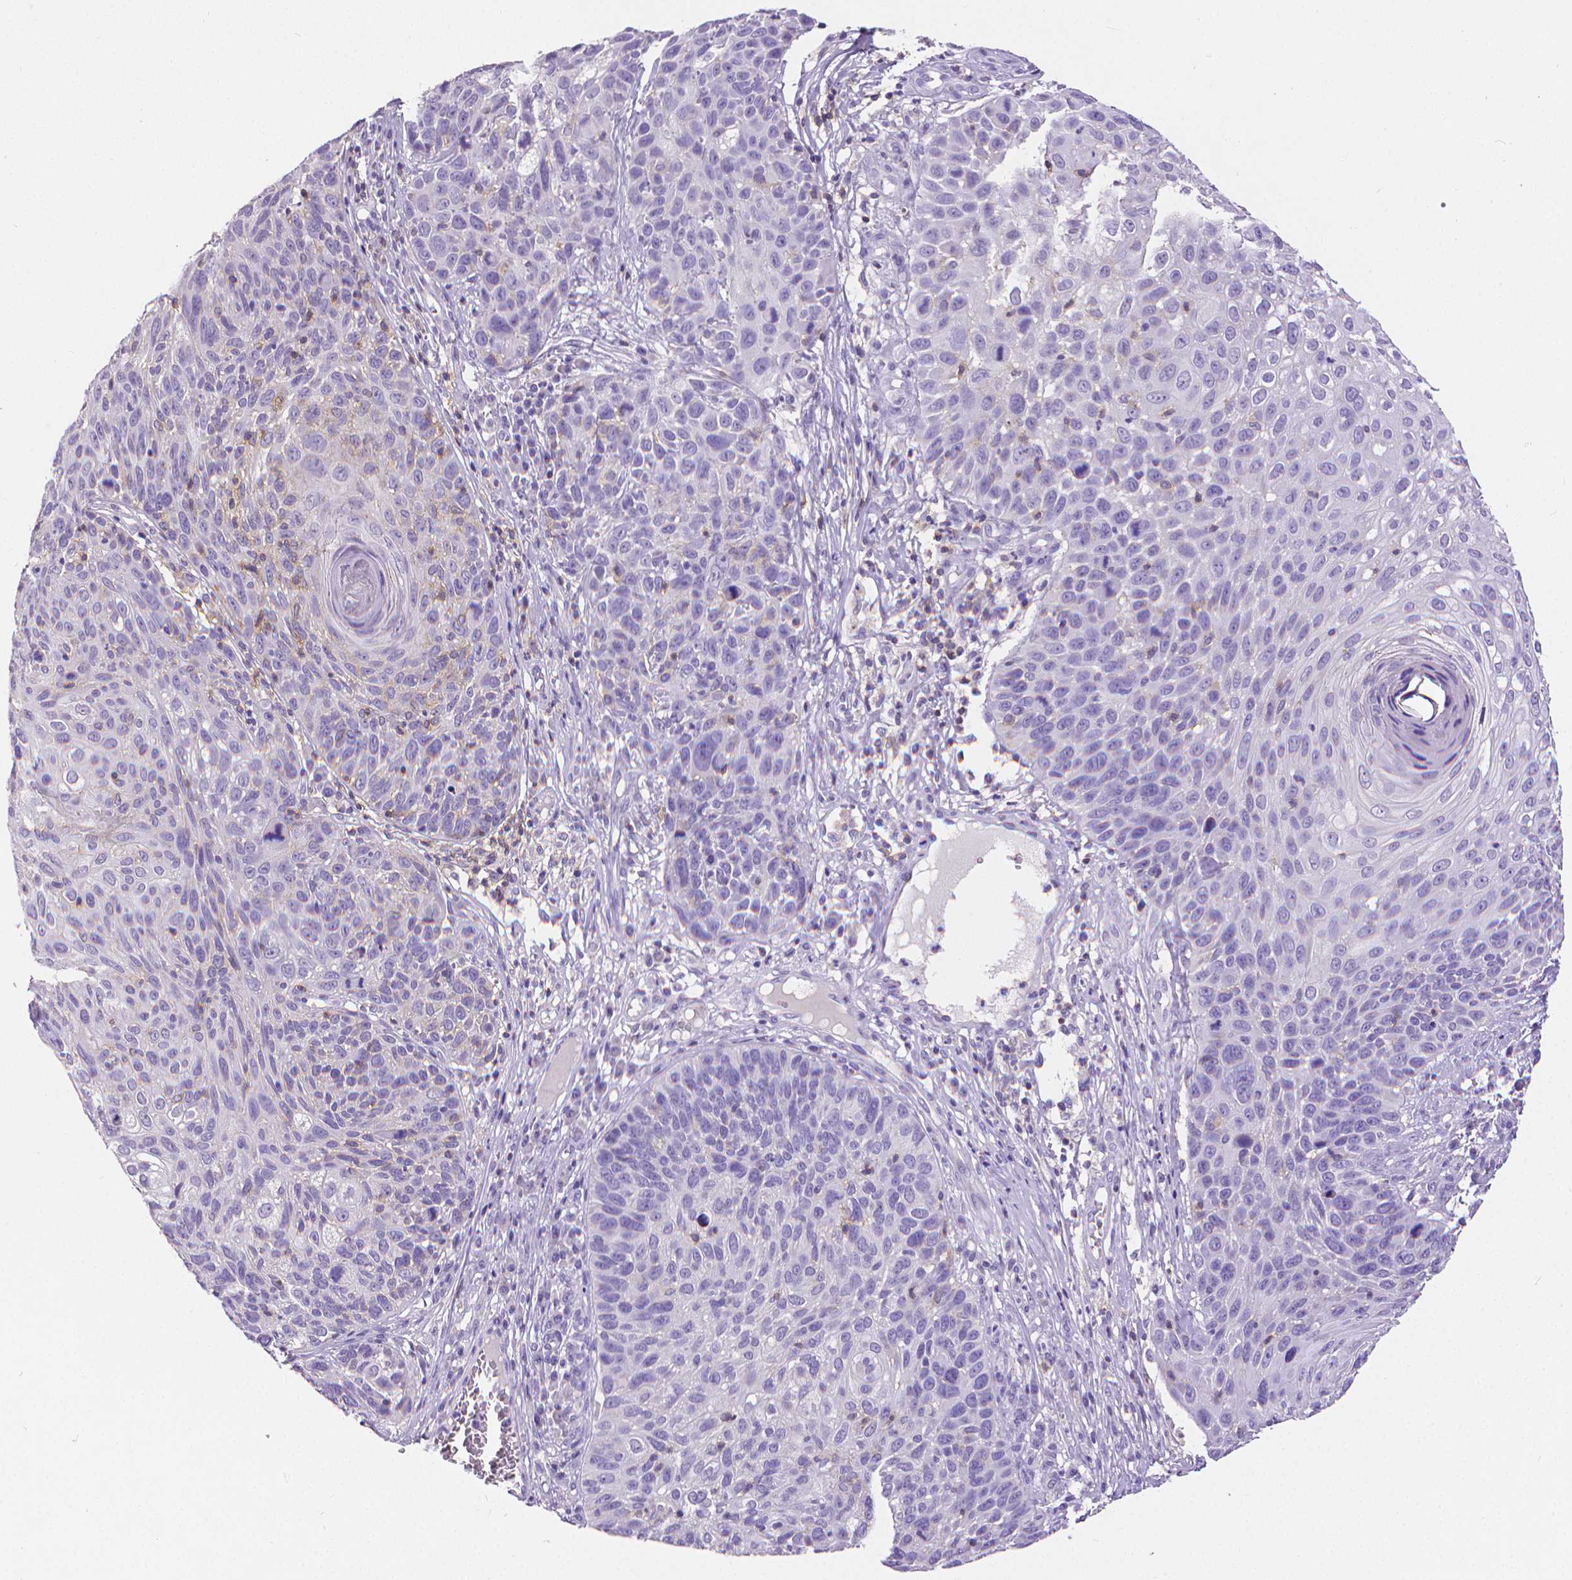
{"staining": {"intensity": "negative", "quantity": "none", "location": "none"}, "tissue": "skin cancer", "cell_type": "Tumor cells", "image_type": "cancer", "snomed": [{"axis": "morphology", "description": "Squamous cell carcinoma, NOS"}, {"axis": "topography", "description": "Skin"}], "caption": "This is an immunohistochemistry (IHC) micrograph of skin cancer. There is no positivity in tumor cells.", "gene": "CD4", "patient": {"sex": "male", "age": 92}}